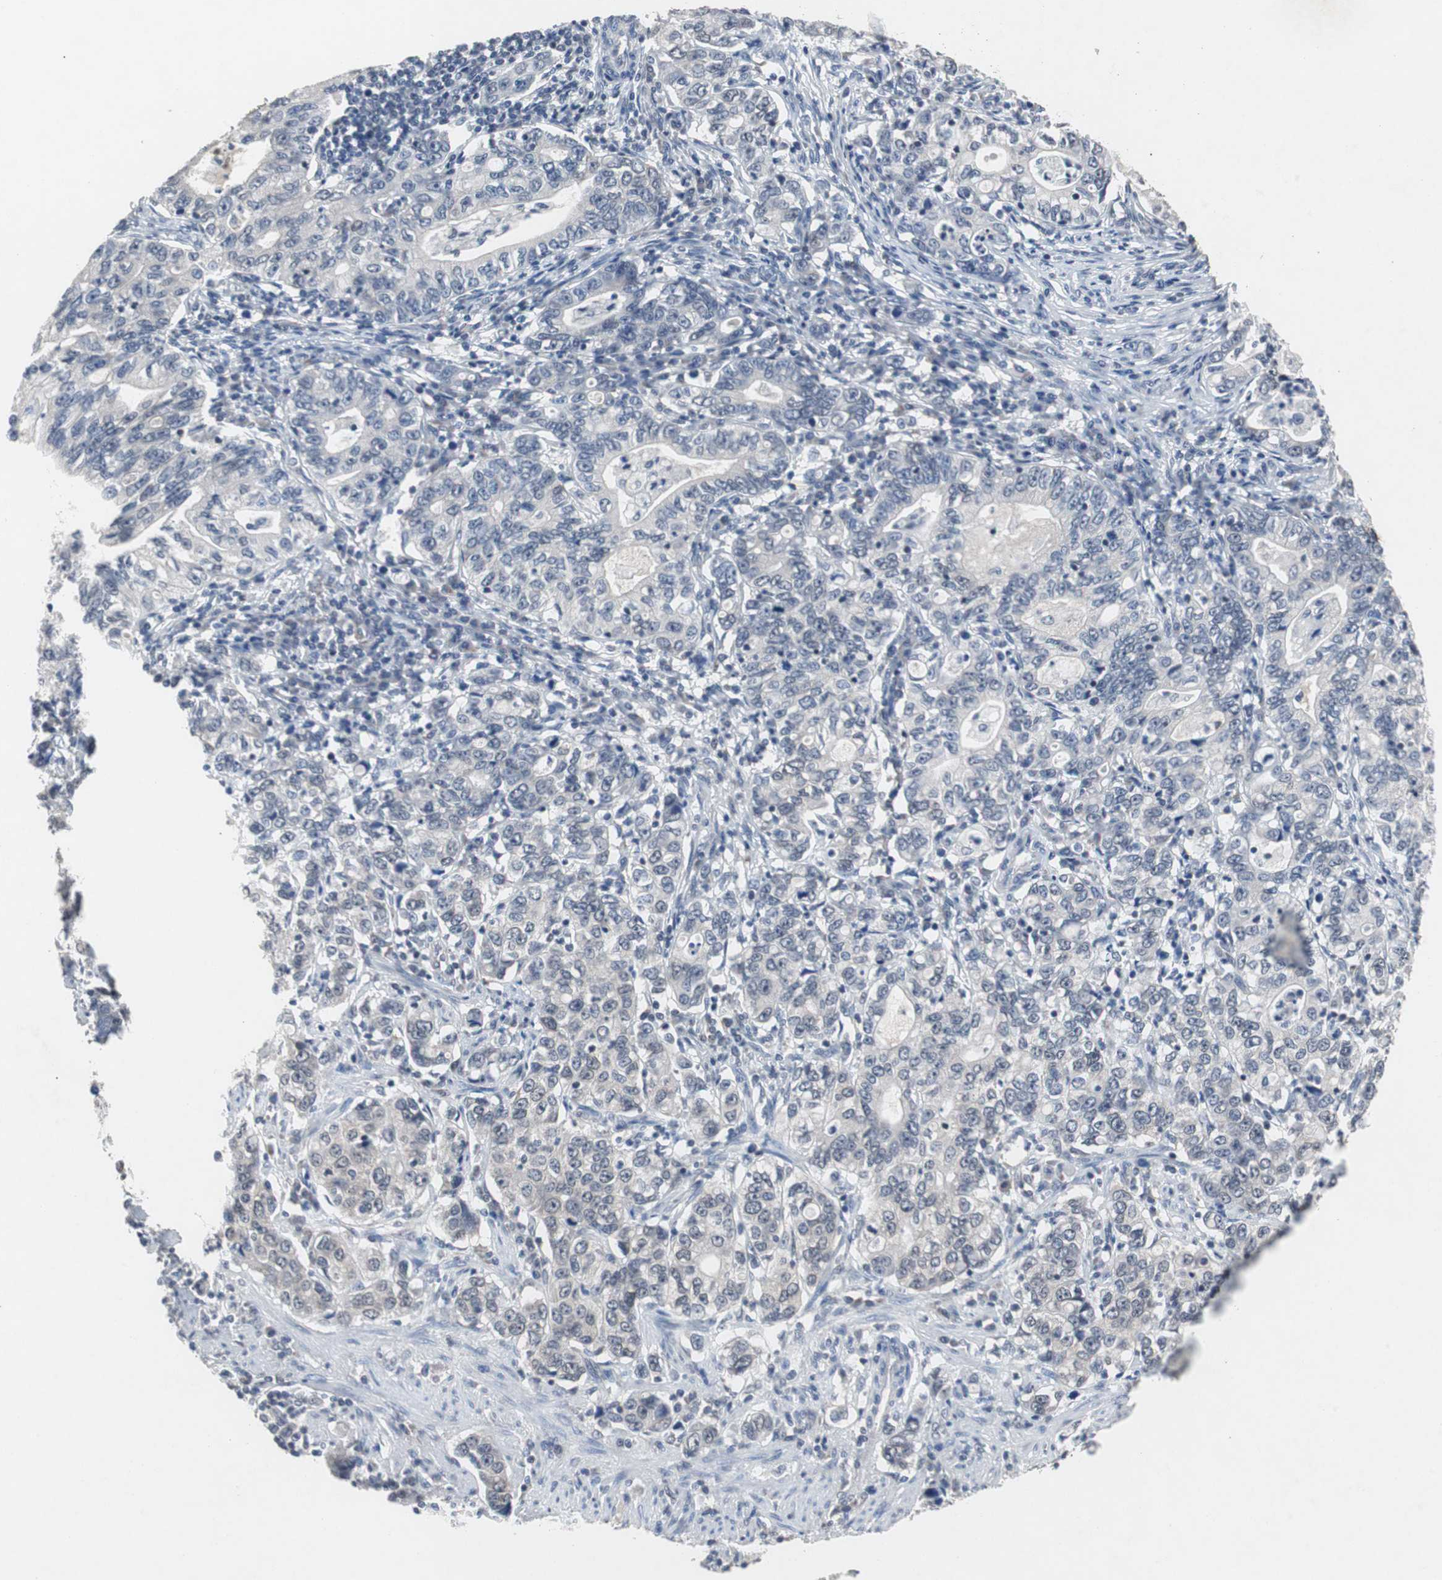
{"staining": {"intensity": "negative", "quantity": "none", "location": "none"}, "tissue": "stomach cancer", "cell_type": "Tumor cells", "image_type": "cancer", "snomed": [{"axis": "morphology", "description": "Adenocarcinoma, NOS"}, {"axis": "topography", "description": "Stomach, lower"}], "caption": "Stomach cancer (adenocarcinoma) stained for a protein using immunohistochemistry (IHC) displays no expression tumor cells.", "gene": "RBM47", "patient": {"sex": "female", "age": 72}}